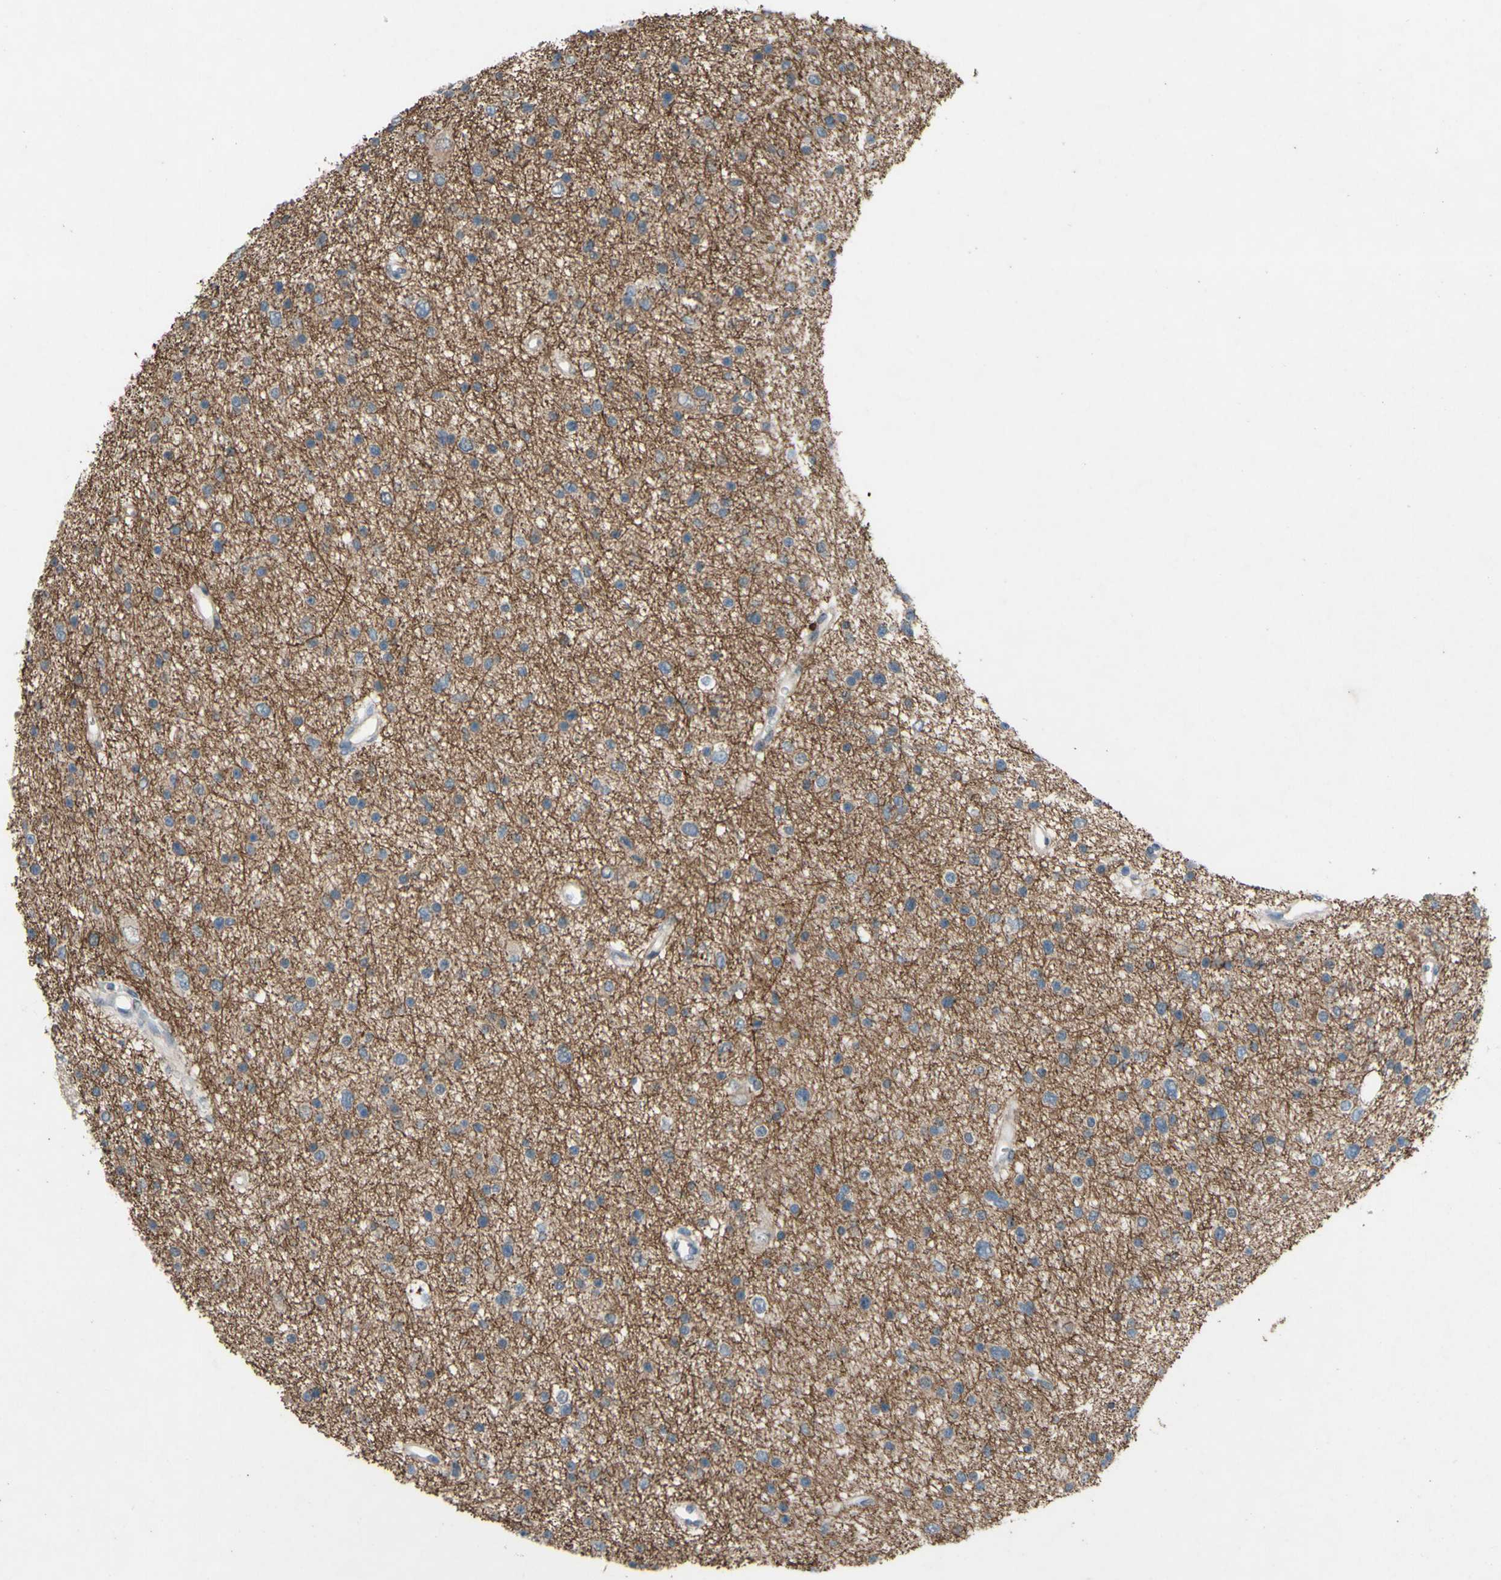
{"staining": {"intensity": "negative", "quantity": "none", "location": "none"}, "tissue": "glioma", "cell_type": "Tumor cells", "image_type": "cancer", "snomed": [{"axis": "morphology", "description": "Glioma, malignant, Low grade"}, {"axis": "topography", "description": "Brain"}], "caption": "A high-resolution image shows immunohistochemistry (IHC) staining of malignant glioma (low-grade), which exhibits no significant staining in tumor cells.", "gene": "CDCP1", "patient": {"sex": "female", "age": 37}}